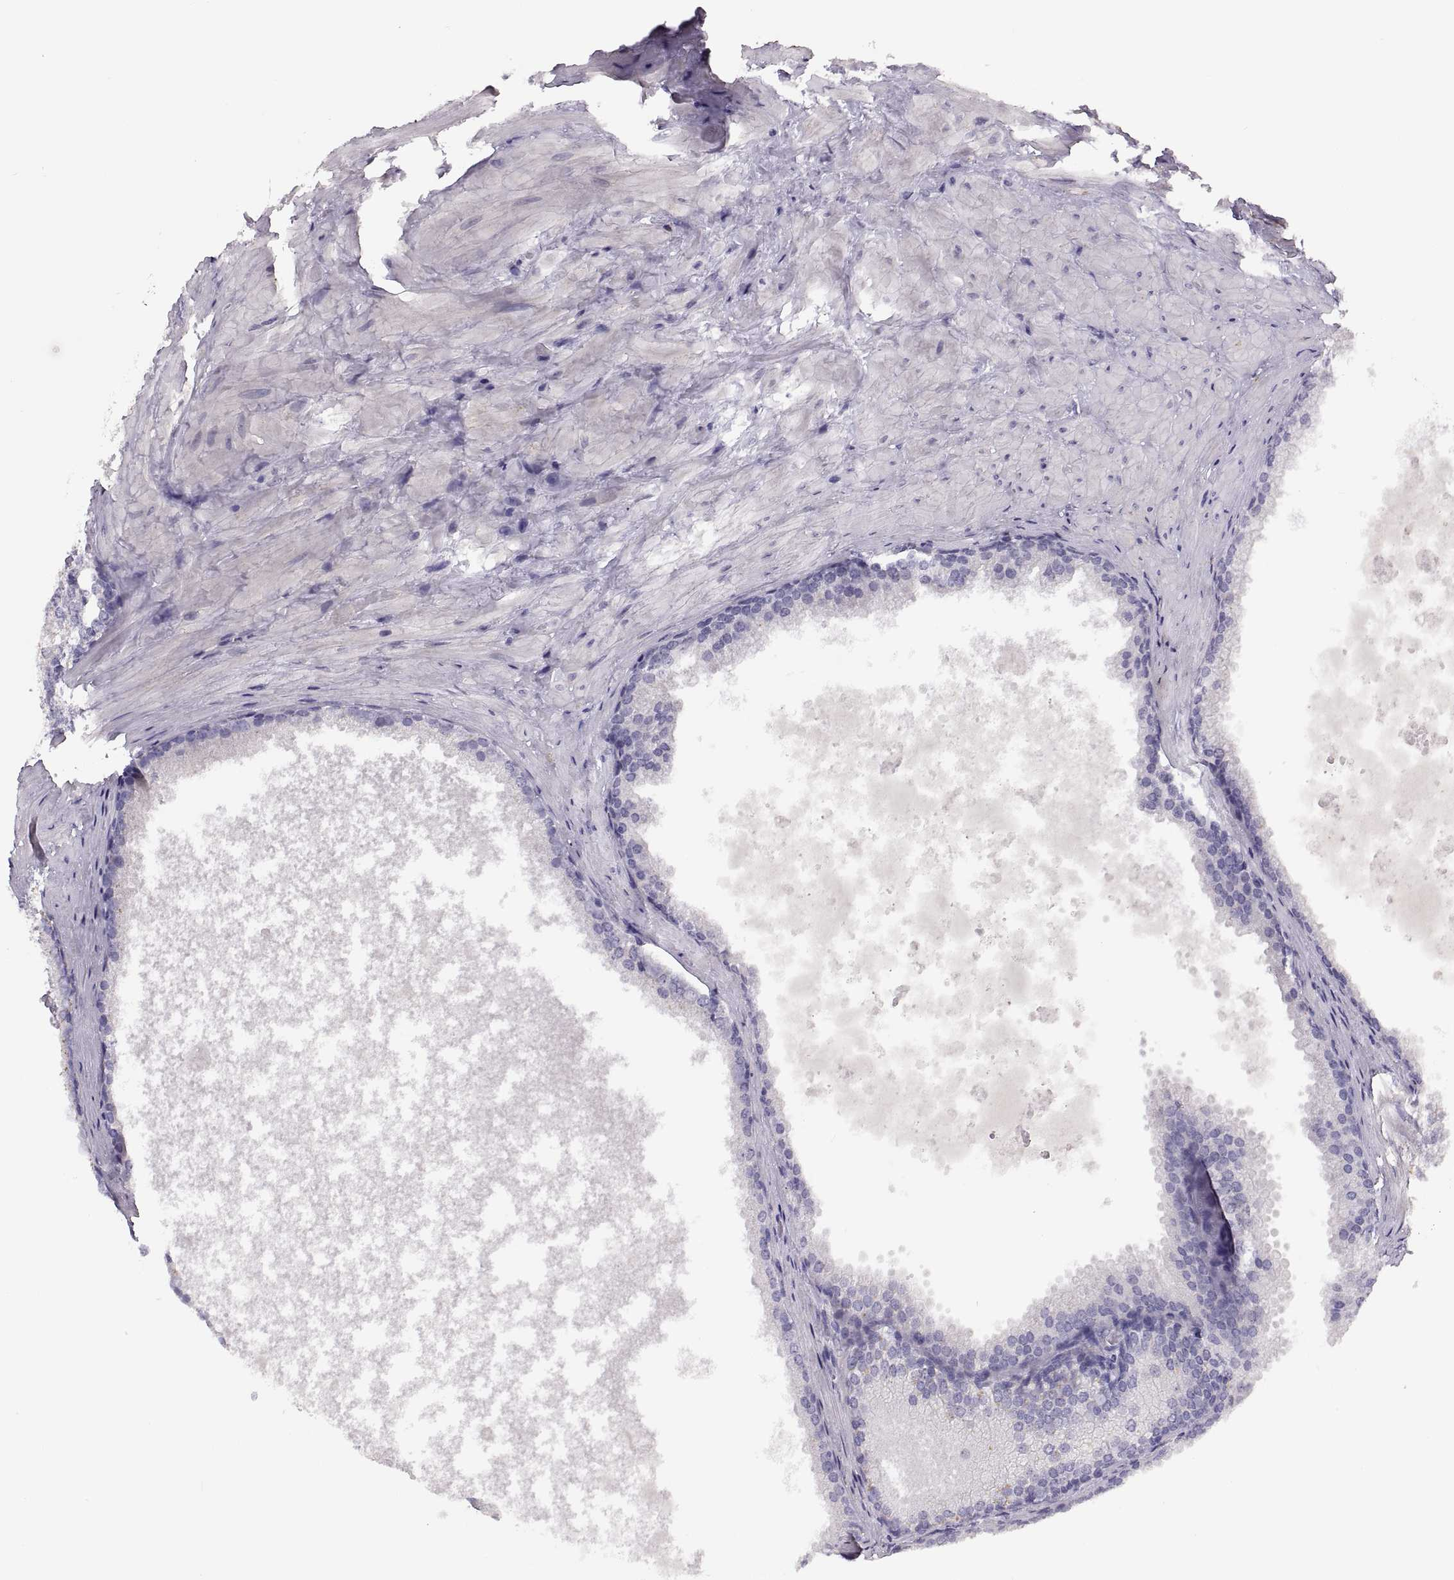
{"staining": {"intensity": "negative", "quantity": "none", "location": "none"}, "tissue": "prostate cancer", "cell_type": "Tumor cells", "image_type": "cancer", "snomed": [{"axis": "morphology", "description": "Adenocarcinoma, Low grade"}, {"axis": "topography", "description": "Prostate"}], "caption": "High power microscopy photomicrograph of an immunohistochemistry micrograph of prostate cancer, revealing no significant positivity in tumor cells.", "gene": "MAGEB18", "patient": {"sex": "male", "age": 56}}